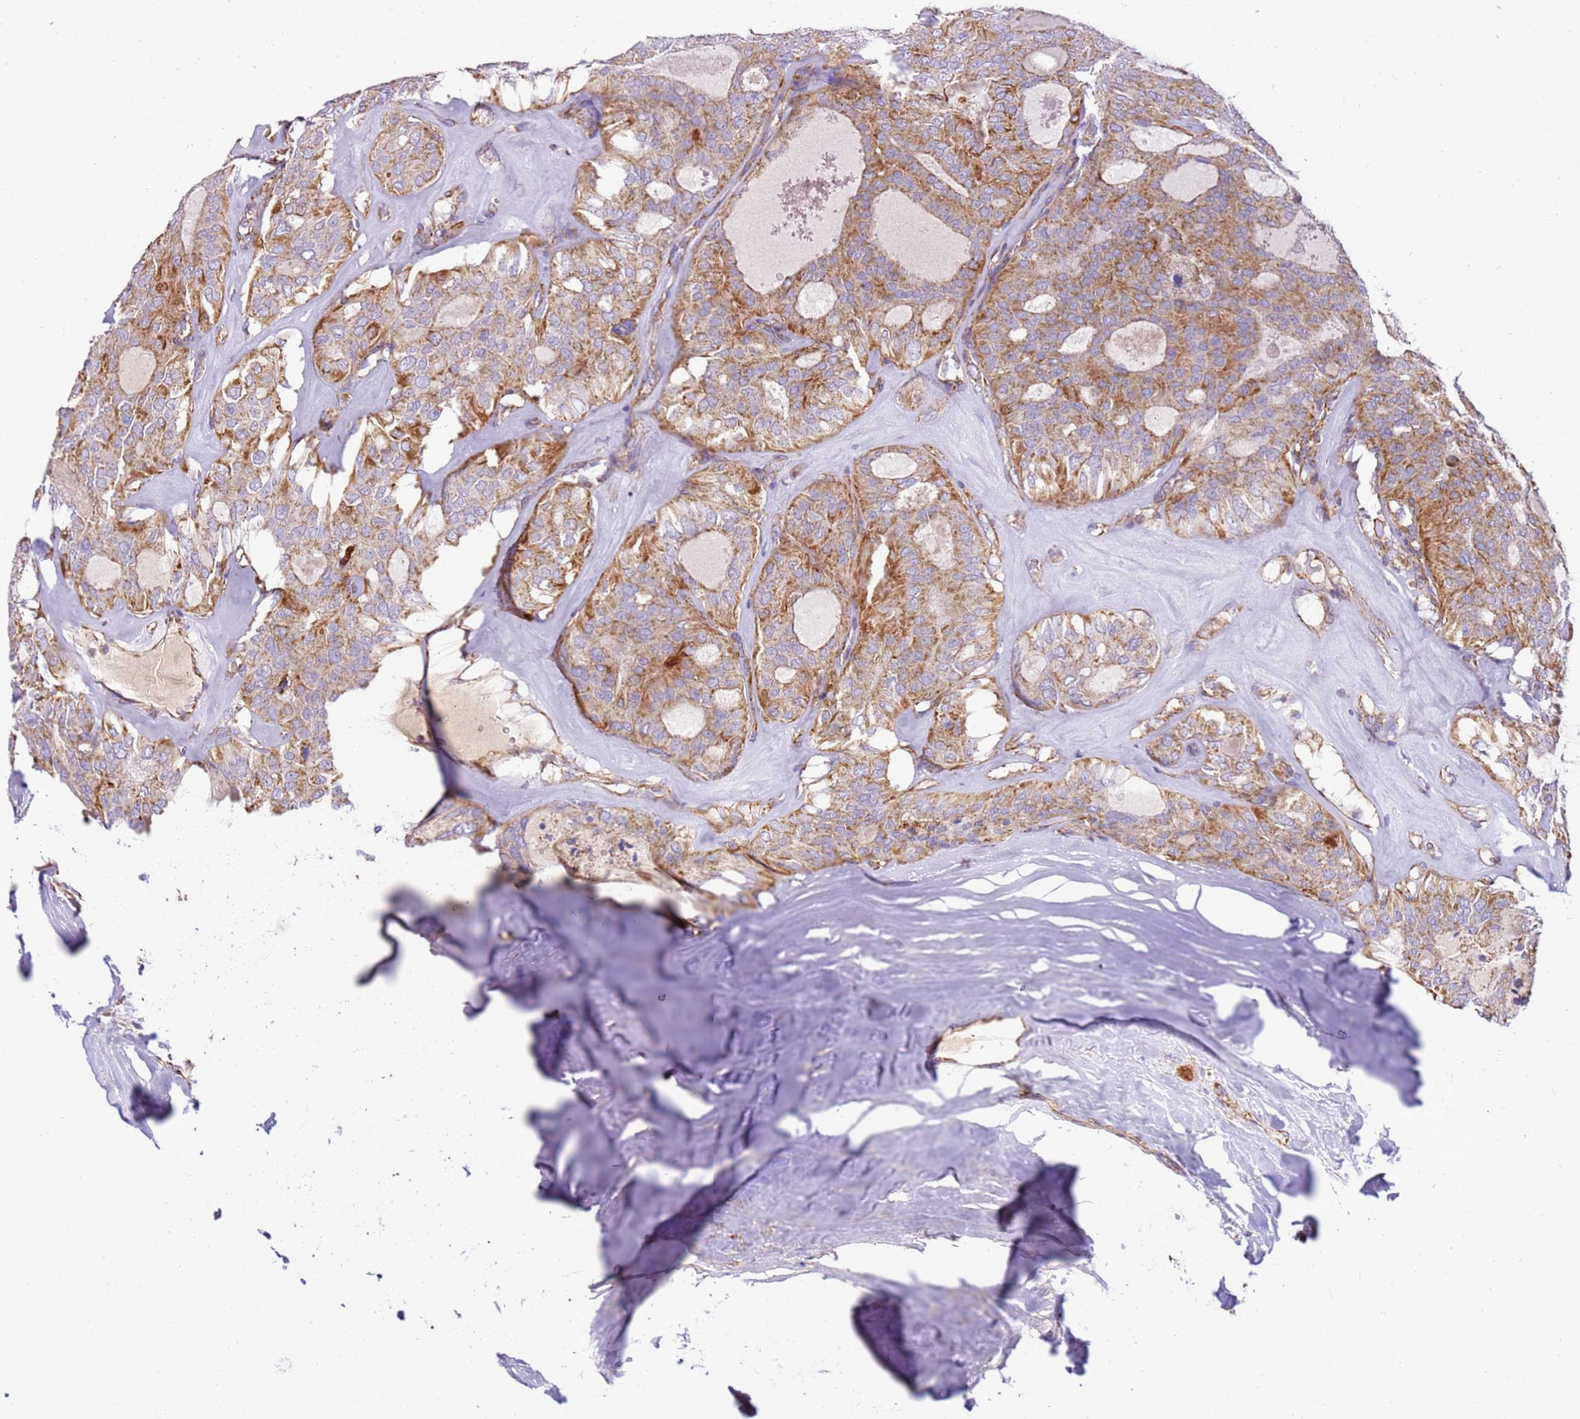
{"staining": {"intensity": "moderate", "quantity": ">75%", "location": "cytoplasmic/membranous"}, "tissue": "thyroid cancer", "cell_type": "Tumor cells", "image_type": "cancer", "snomed": [{"axis": "morphology", "description": "Follicular adenoma carcinoma, NOS"}, {"axis": "topography", "description": "Thyroid gland"}], "caption": "Tumor cells display medium levels of moderate cytoplasmic/membranous positivity in approximately >75% of cells in human thyroid cancer.", "gene": "MRPL20", "patient": {"sex": "male", "age": 75}}